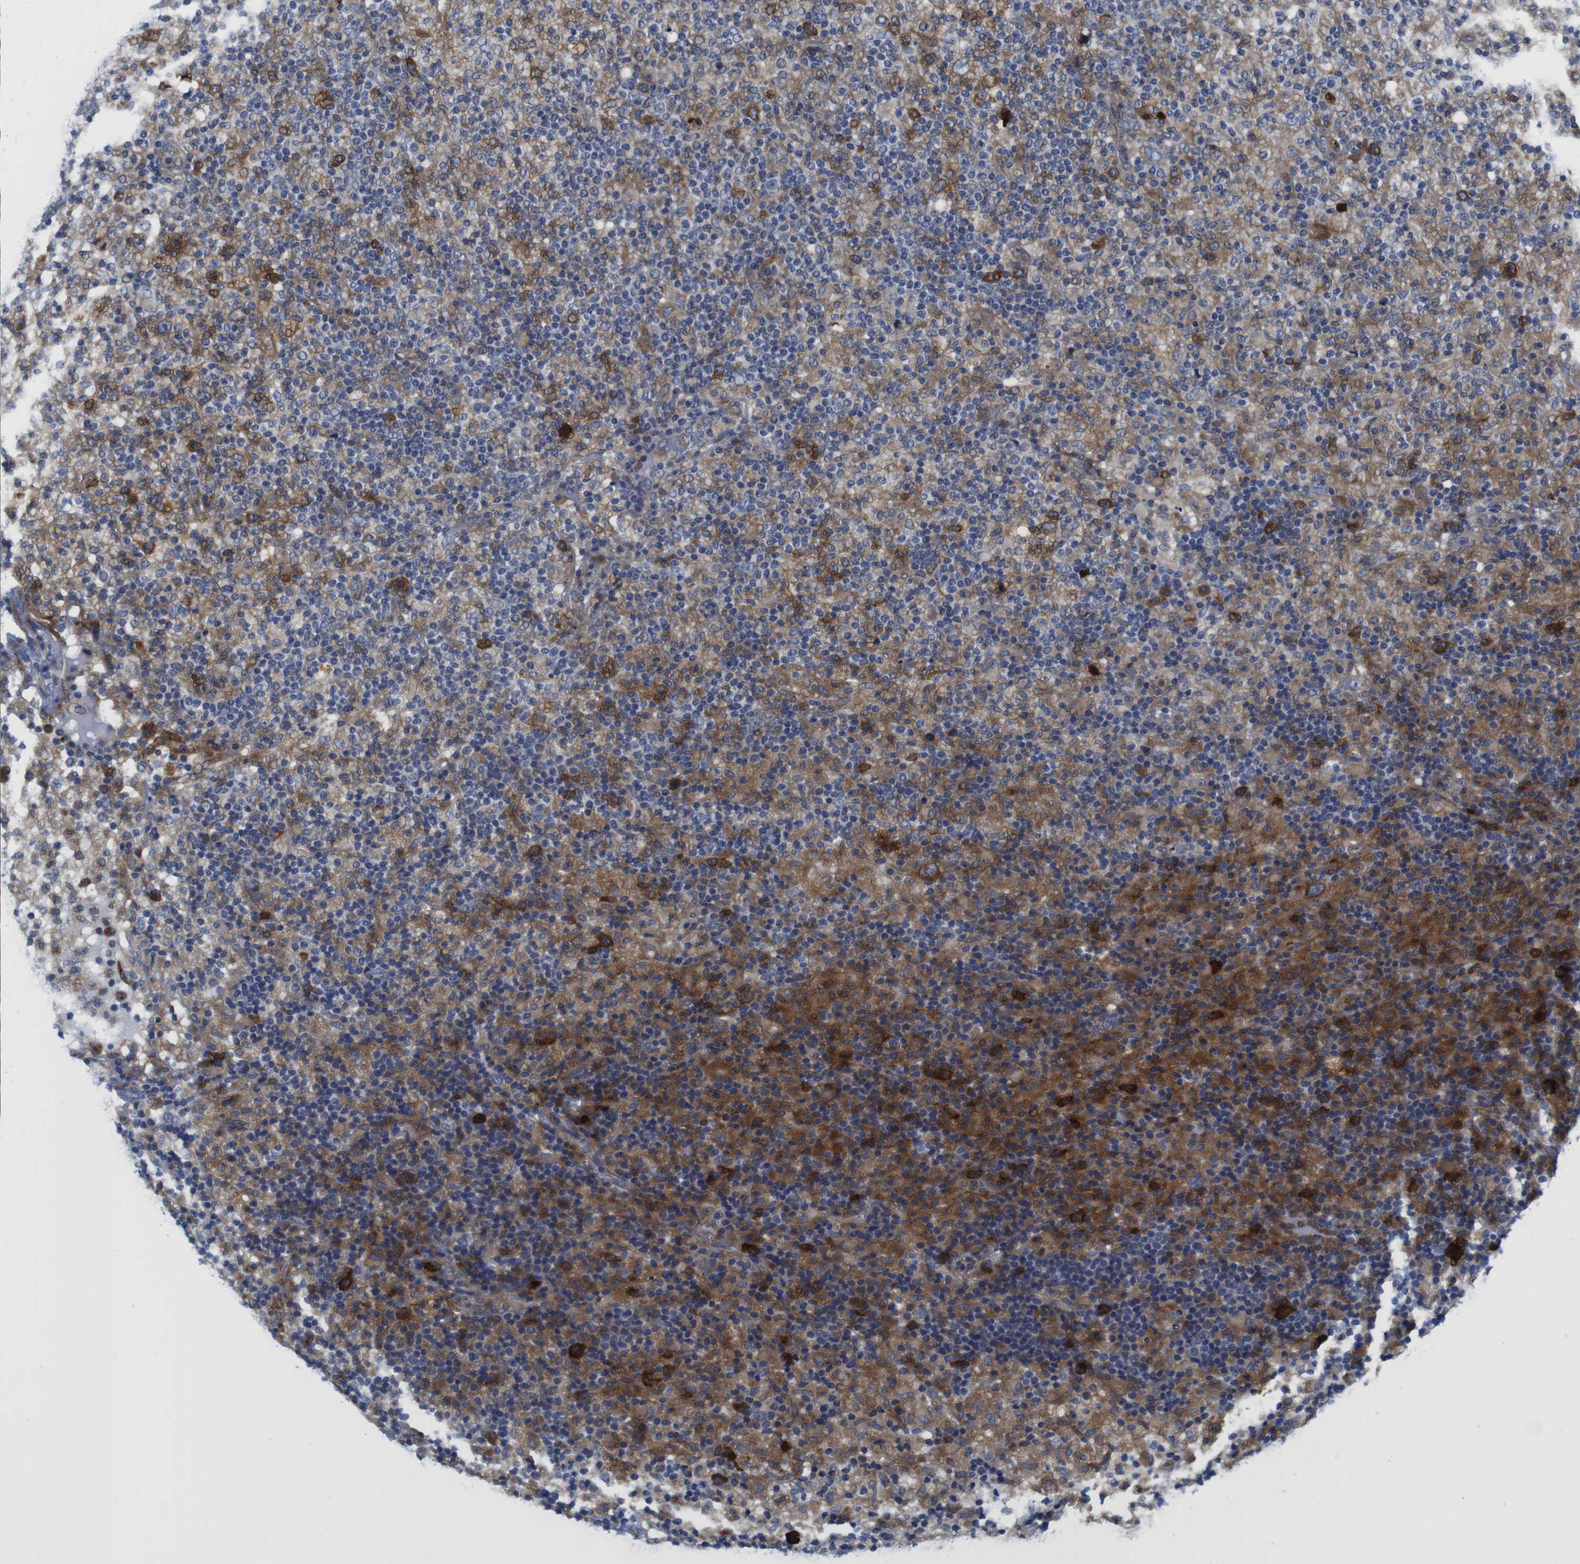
{"staining": {"intensity": "moderate", "quantity": ">75%", "location": "cytoplasmic/membranous"}, "tissue": "lymphoma", "cell_type": "Tumor cells", "image_type": "cancer", "snomed": [{"axis": "morphology", "description": "Hodgkin's disease, NOS"}, {"axis": "topography", "description": "Lymph node"}], "caption": "Immunohistochemical staining of Hodgkin's disease exhibits moderate cytoplasmic/membranous protein expression in approximately >75% of tumor cells.", "gene": "EIF4A1", "patient": {"sex": "male", "age": 70}}